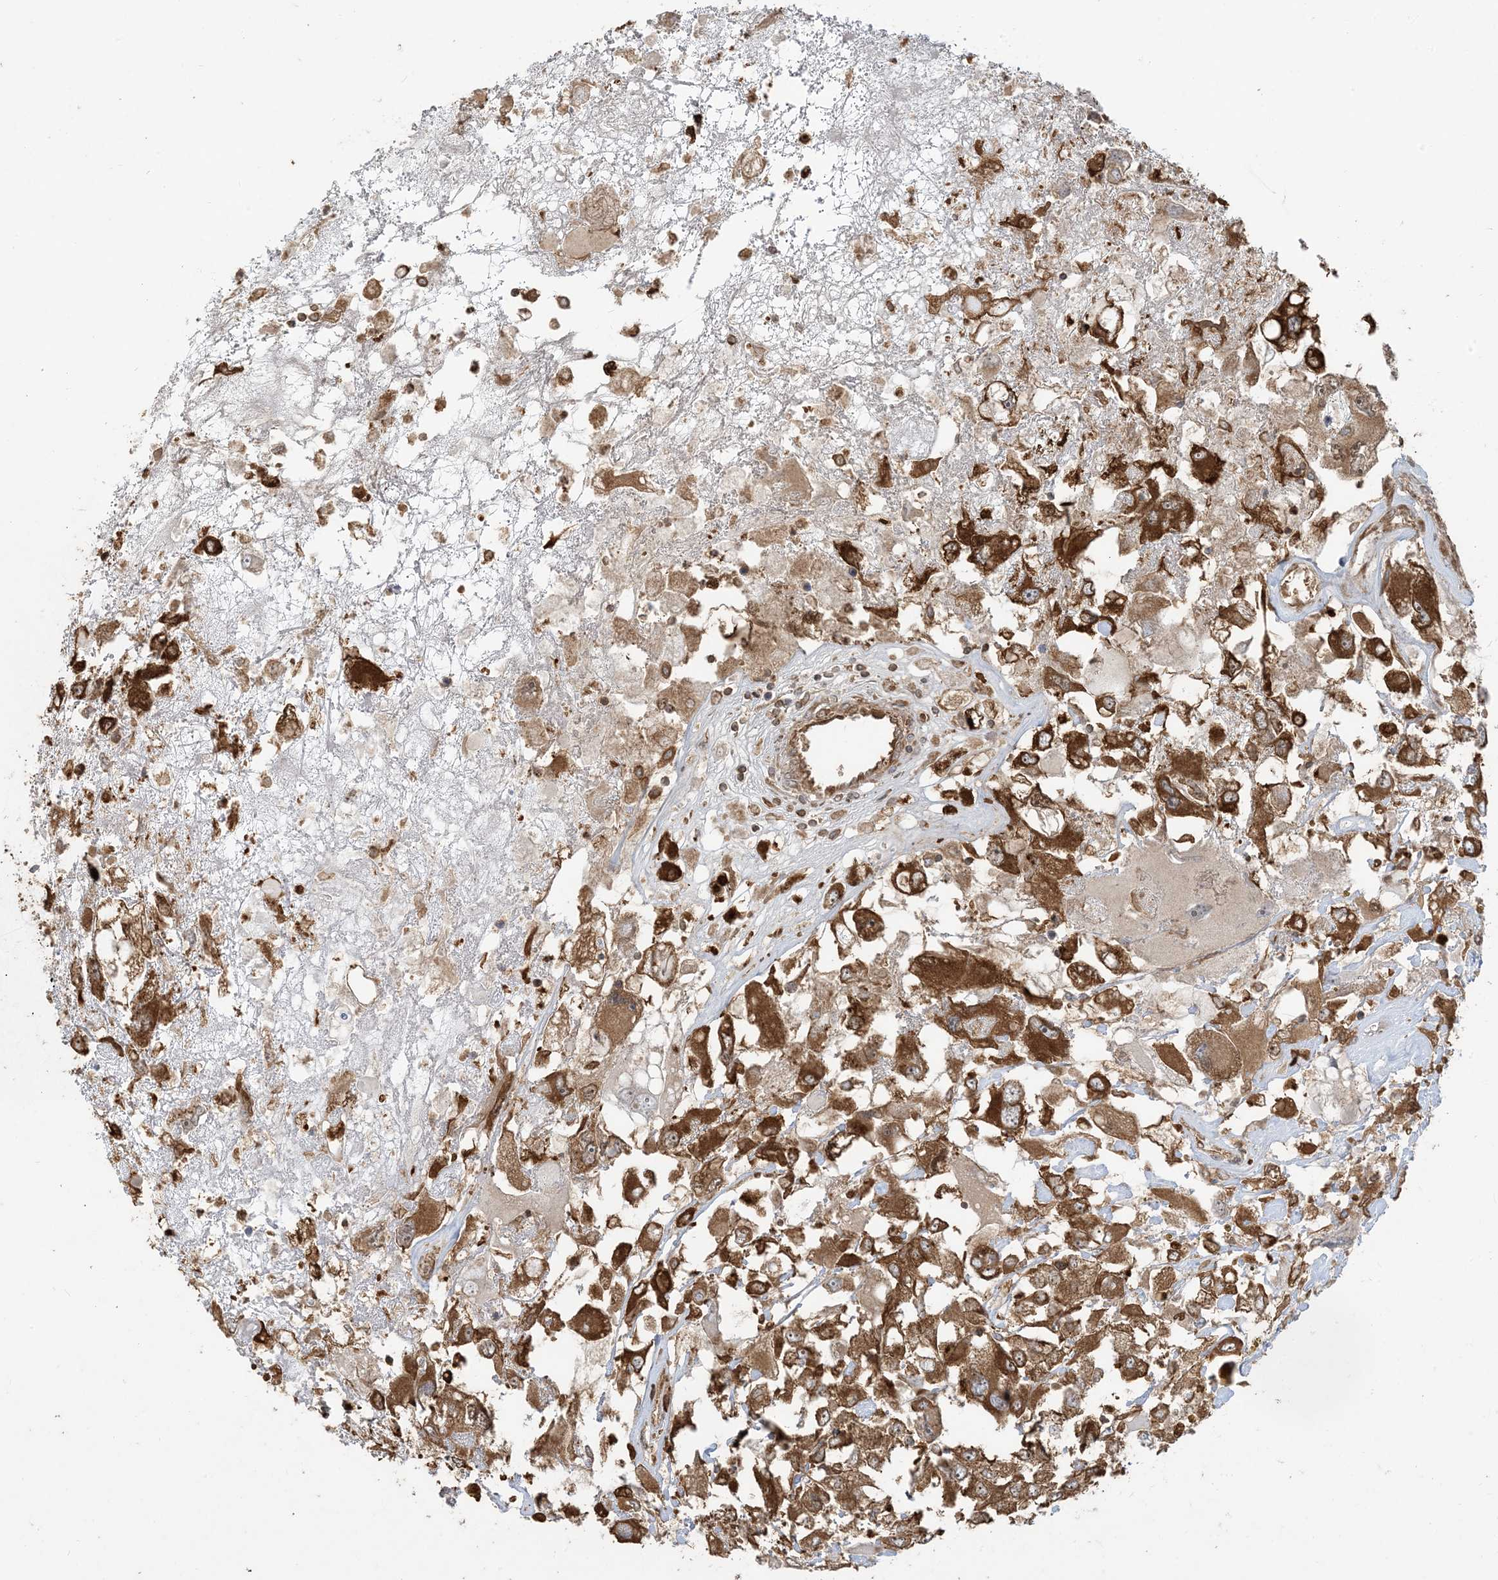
{"staining": {"intensity": "strong", "quantity": ">75%", "location": "cytoplasmic/membranous"}, "tissue": "renal cancer", "cell_type": "Tumor cells", "image_type": "cancer", "snomed": [{"axis": "morphology", "description": "Adenocarcinoma, NOS"}, {"axis": "topography", "description": "Kidney"}], "caption": "Brown immunohistochemical staining in human renal cancer (adenocarcinoma) reveals strong cytoplasmic/membranous positivity in about >75% of tumor cells.", "gene": "SRP72", "patient": {"sex": "female", "age": 52}}